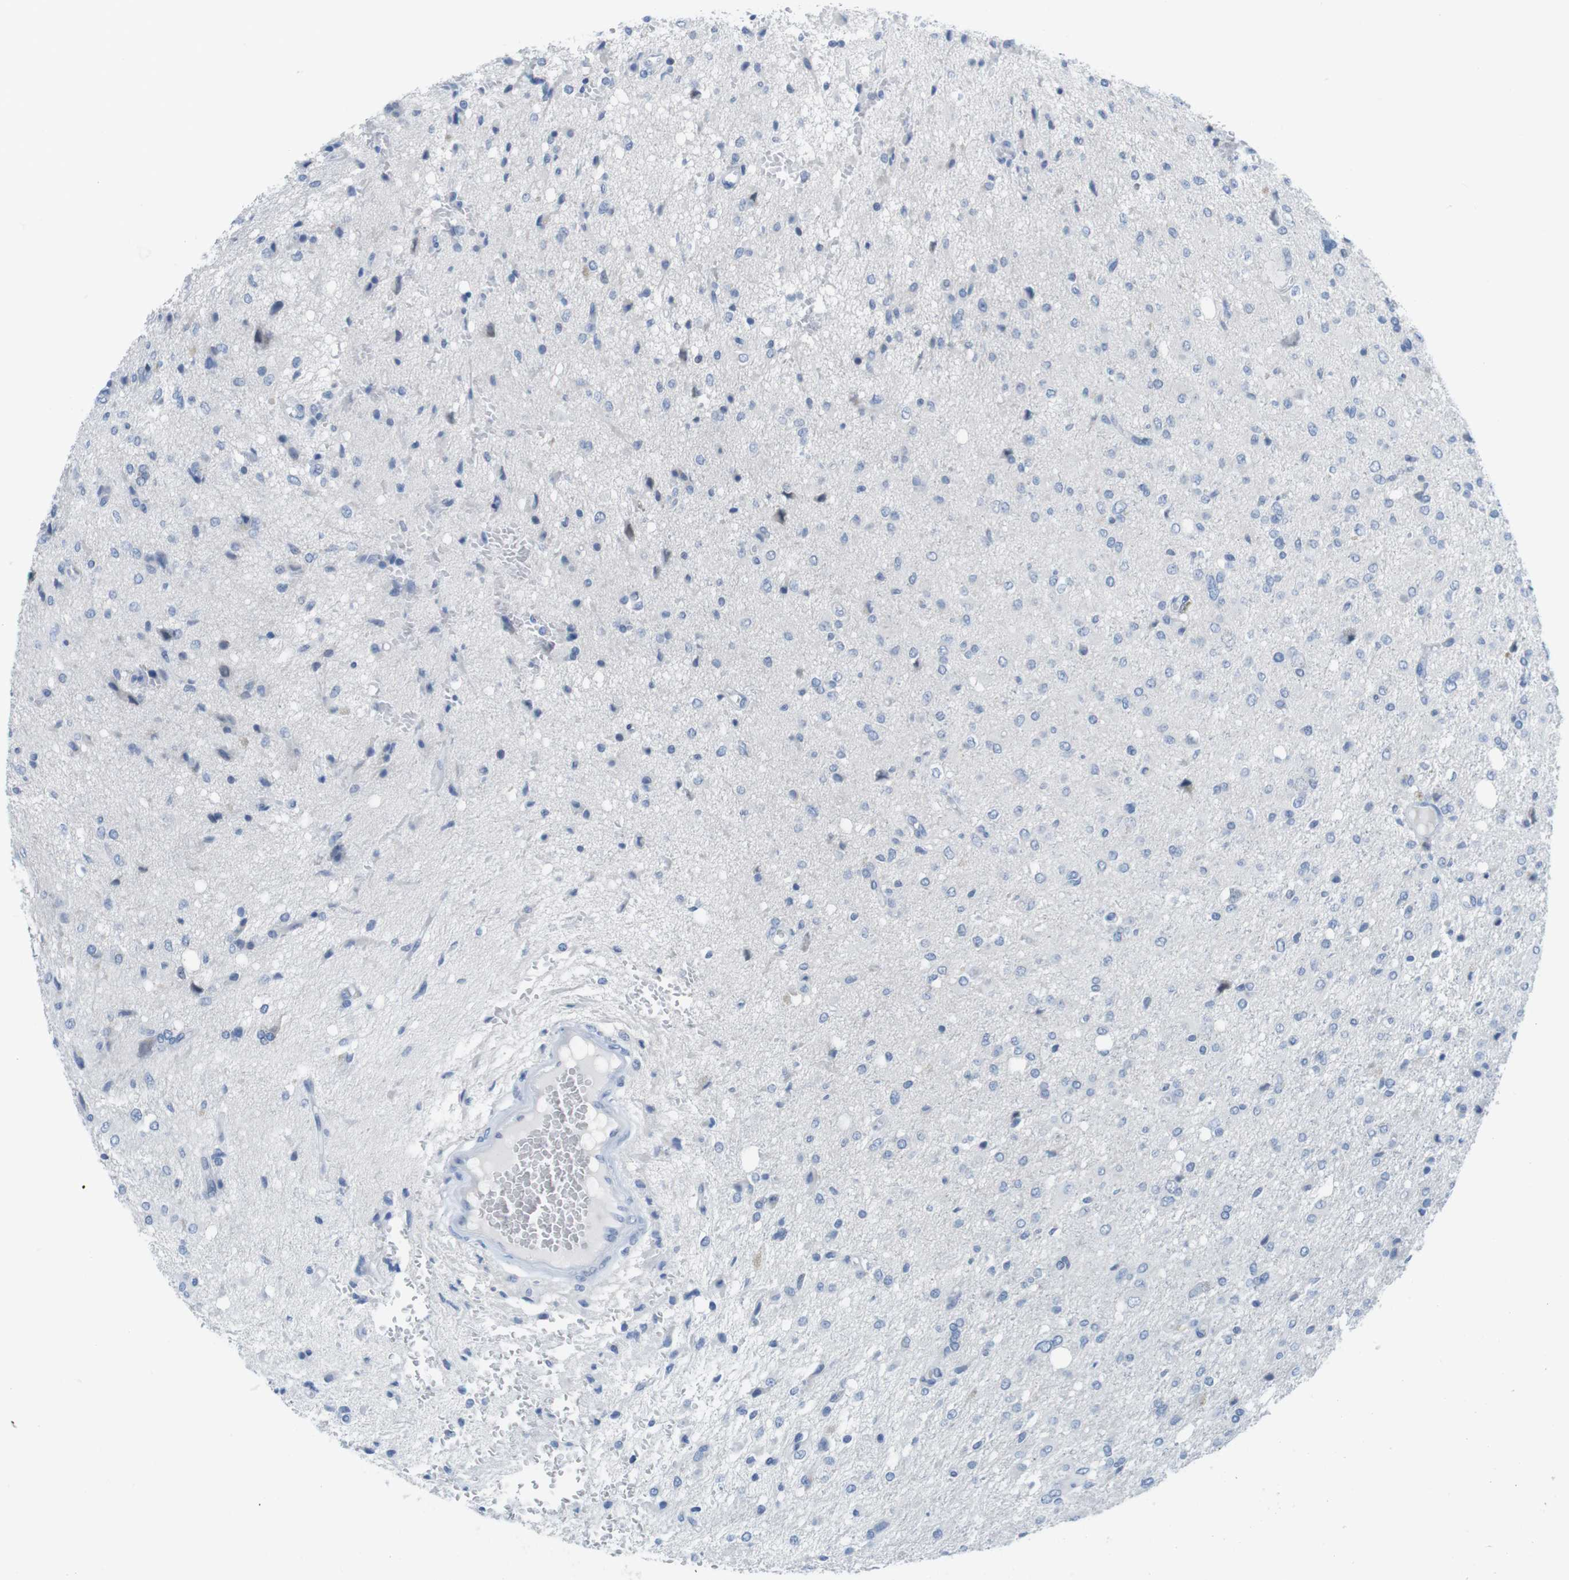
{"staining": {"intensity": "negative", "quantity": "none", "location": "none"}, "tissue": "glioma", "cell_type": "Tumor cells", "image_type": "cancer", "snomed": [{"axis": "morphology", "description": "Glioma, malignant, High grade"}, {"axis": "topography", "description": "Brain"}], "caption": "DAB (3,3'-diaminobenzidine) immunohistochemical staining of human glioma displays no significant positivity in tumor cells. (DAB immunohistochemistry (IHC) with hematoxylin counter stain).", "gene": "OPN1SW", "patient": {"sex": "female", "age": 59}}